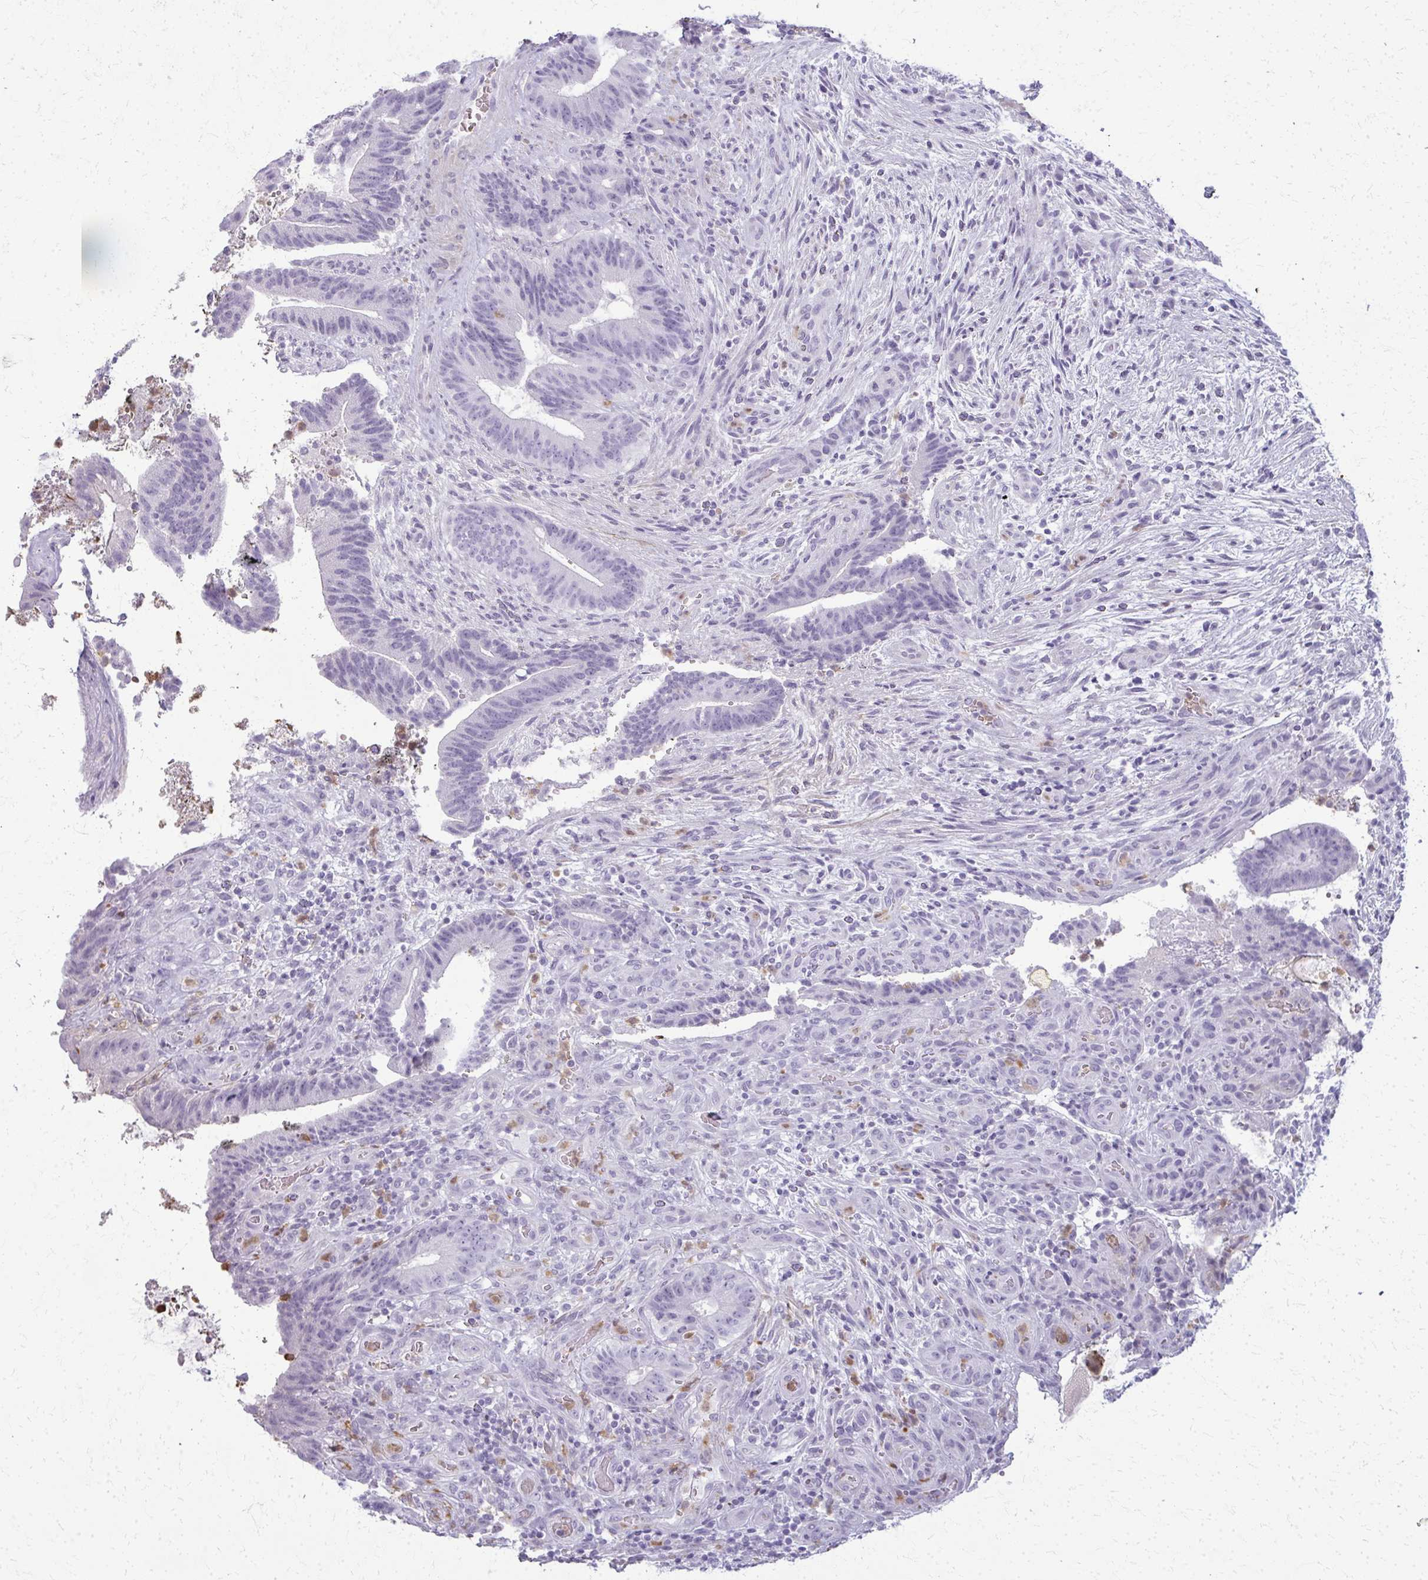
{"staining": {"intensity": "negative", "quantity": "none", "location": "none"}, "tissue": "colorectal cancer", "cell_type": "Tumor cells", "image_type": "cancer", "snomed": [{"axis": "morphology", "description": "Adenocarcinoma, NOS"}, {"axis": "topography", "description": "Colon"}], "caption": "Immunohistochemical staining of human colorectal cancer displays no significant staining in tumor cells.", "gene": "CA3", "patient": {"sex": "female", "age": 43}}